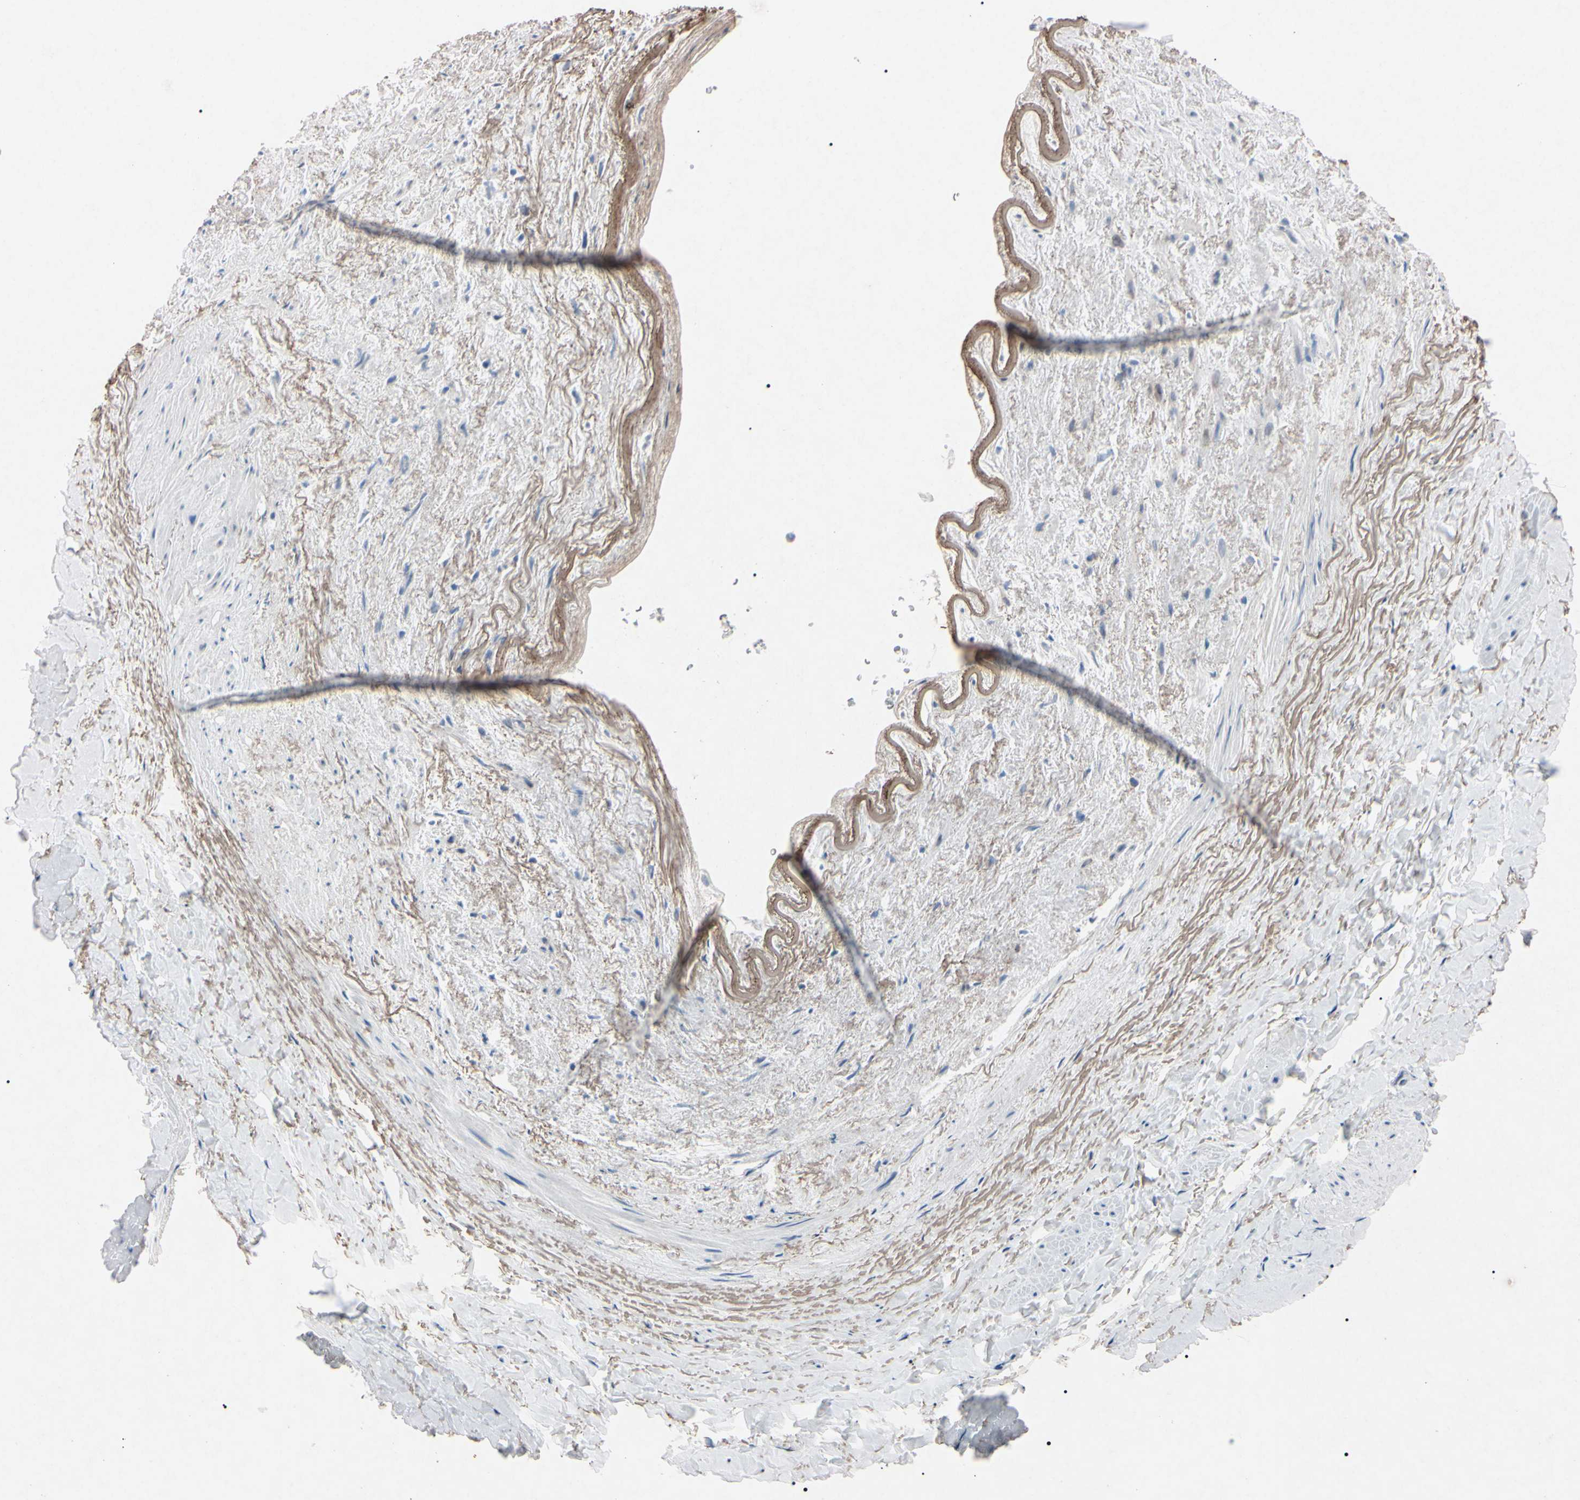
{"staining": {"intensity": "negative", "quantity": "none", "location": "none"}, "tissue": "adipose tissue", "cell_type": "Adipocytes", "image_type": "normal", "snomed": [{"axis": "morphology", "description": "Normal tissue, NOS"}, {"axis": "topography", "description": "Peripheral nerve tissue"}], "caption": "The IHC micrograph has no significant positivity in adipocytes of adipose tissue.", "gene": "ELN", "patient": {"sex": "male", "age": 70}}